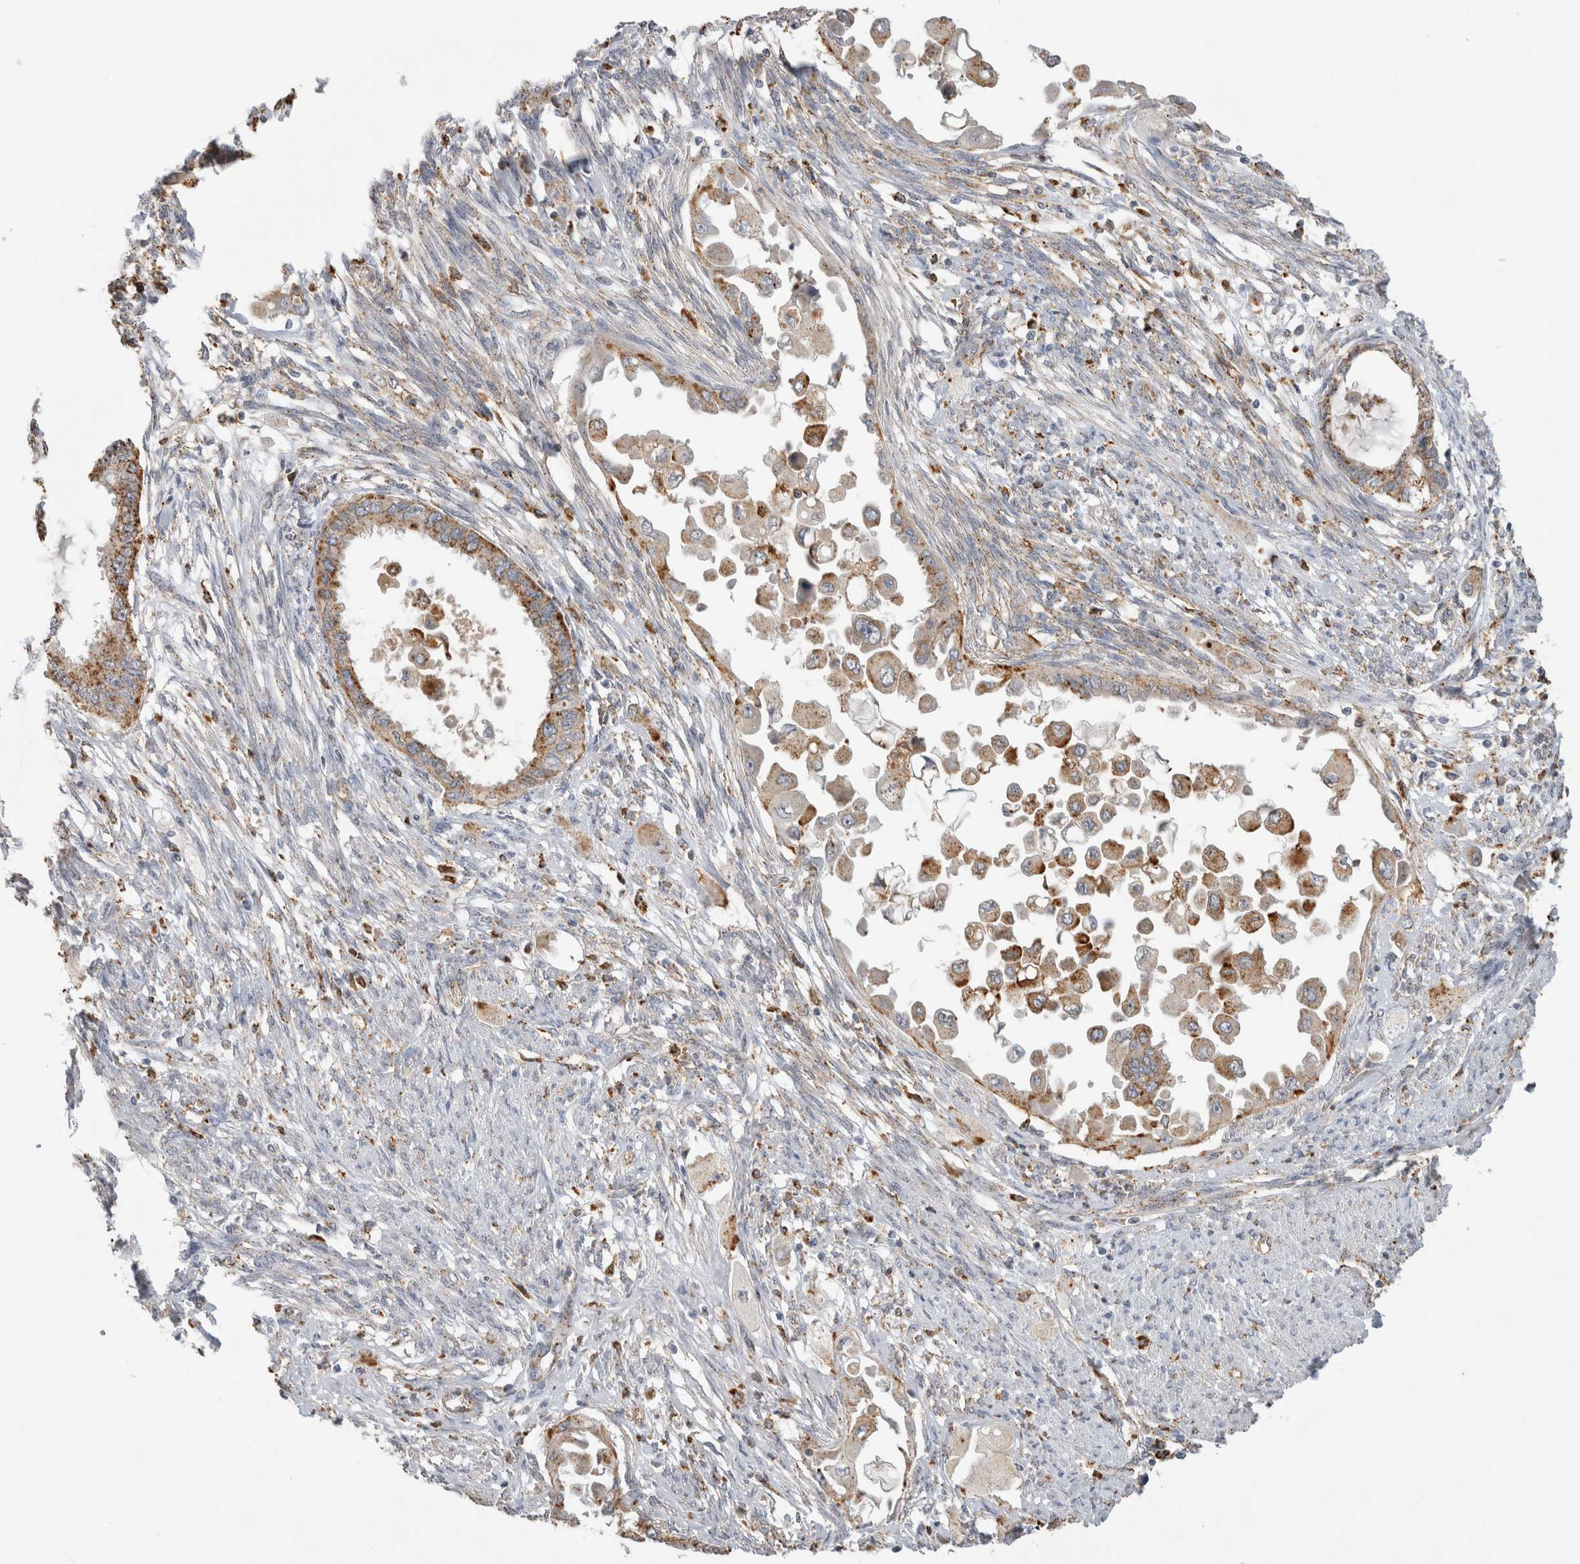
{"staining": {"intensity": "moderate", "quantity": ">75%", "location": "cytoplasmic/membranous"}, "tissue": "cervical cancer", "cell_type": "Tumor cells", "image_type": "cancer", "snomed": [{"axis": "morphology", "description": "Normal tissue, NOS"}, {"axis": "morphology", "description": "Adenocarcinoma, NOS"}, {"axis": "topography", "description": "Cervix"}, {"axis": "topography", "description": "Endometrium"}], "caption": "Brown immunohistochemical staining in human adenocarcinoma (cervical) demonstrates moderate cytoplasmic/membranous expression in about >75% of tumor cells.", "gene": "GNS", "patient": {"sex": "female", "age": 86}}